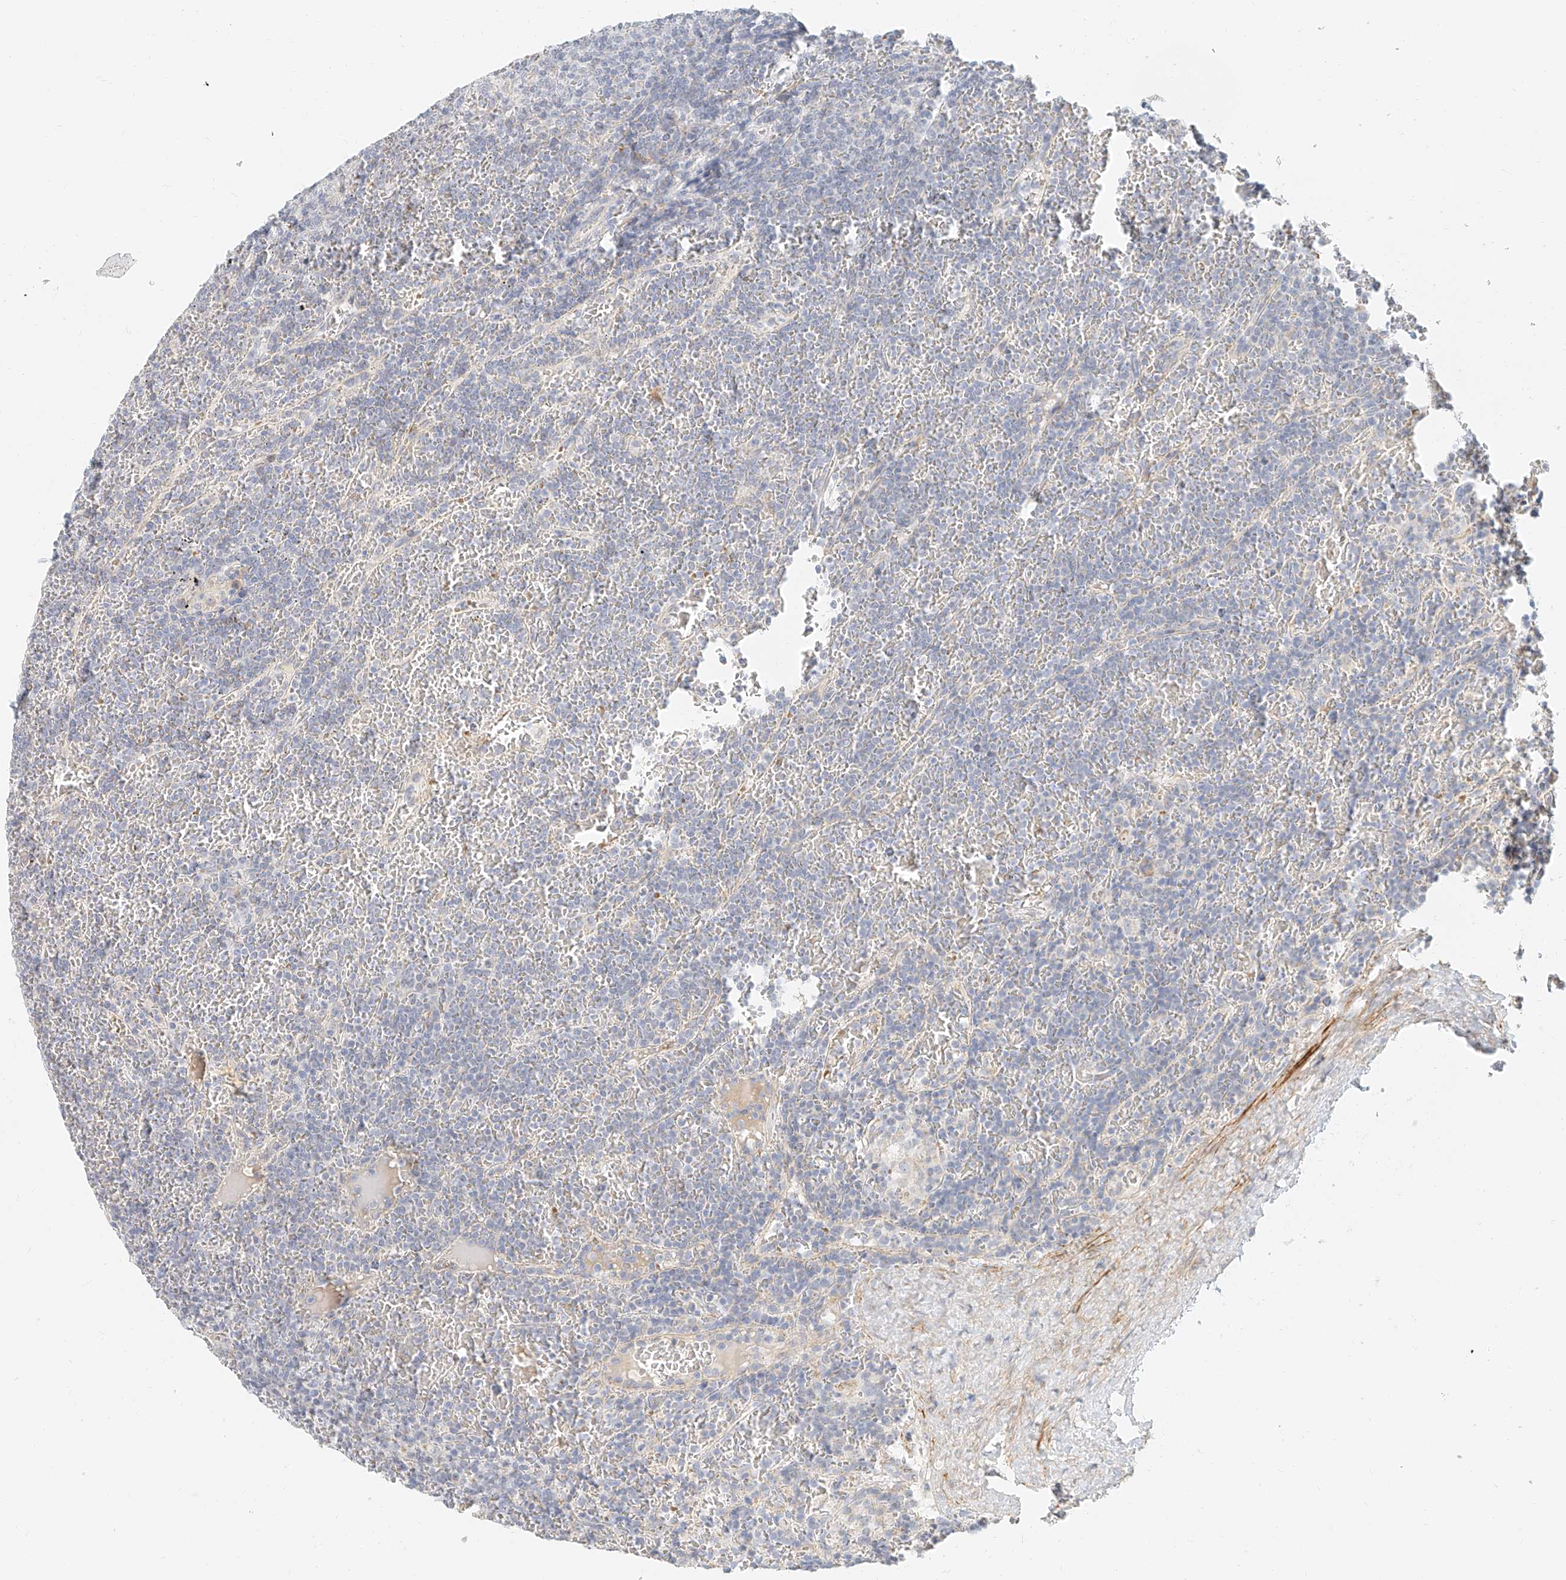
{"staining": {"intensity": "negative", "quantity": "none", "location": "none"}, "tissue": "lymphoma", "cell_type": "Tumor cells", "image_type": "cancer", "snomed": [{"axis": "morphology", "description": "Malignant lymphoma, non-Hodgkin's type, Low grade"}, {"axis": "topography", "description": "Spleen"}], "caption": "This is a micrograph of immunohistochemistry staining of lymphoma, which shows no staining in tumor cells.", "gene": "CXorf58", "patient": {"sex": "female", "age": 19}}